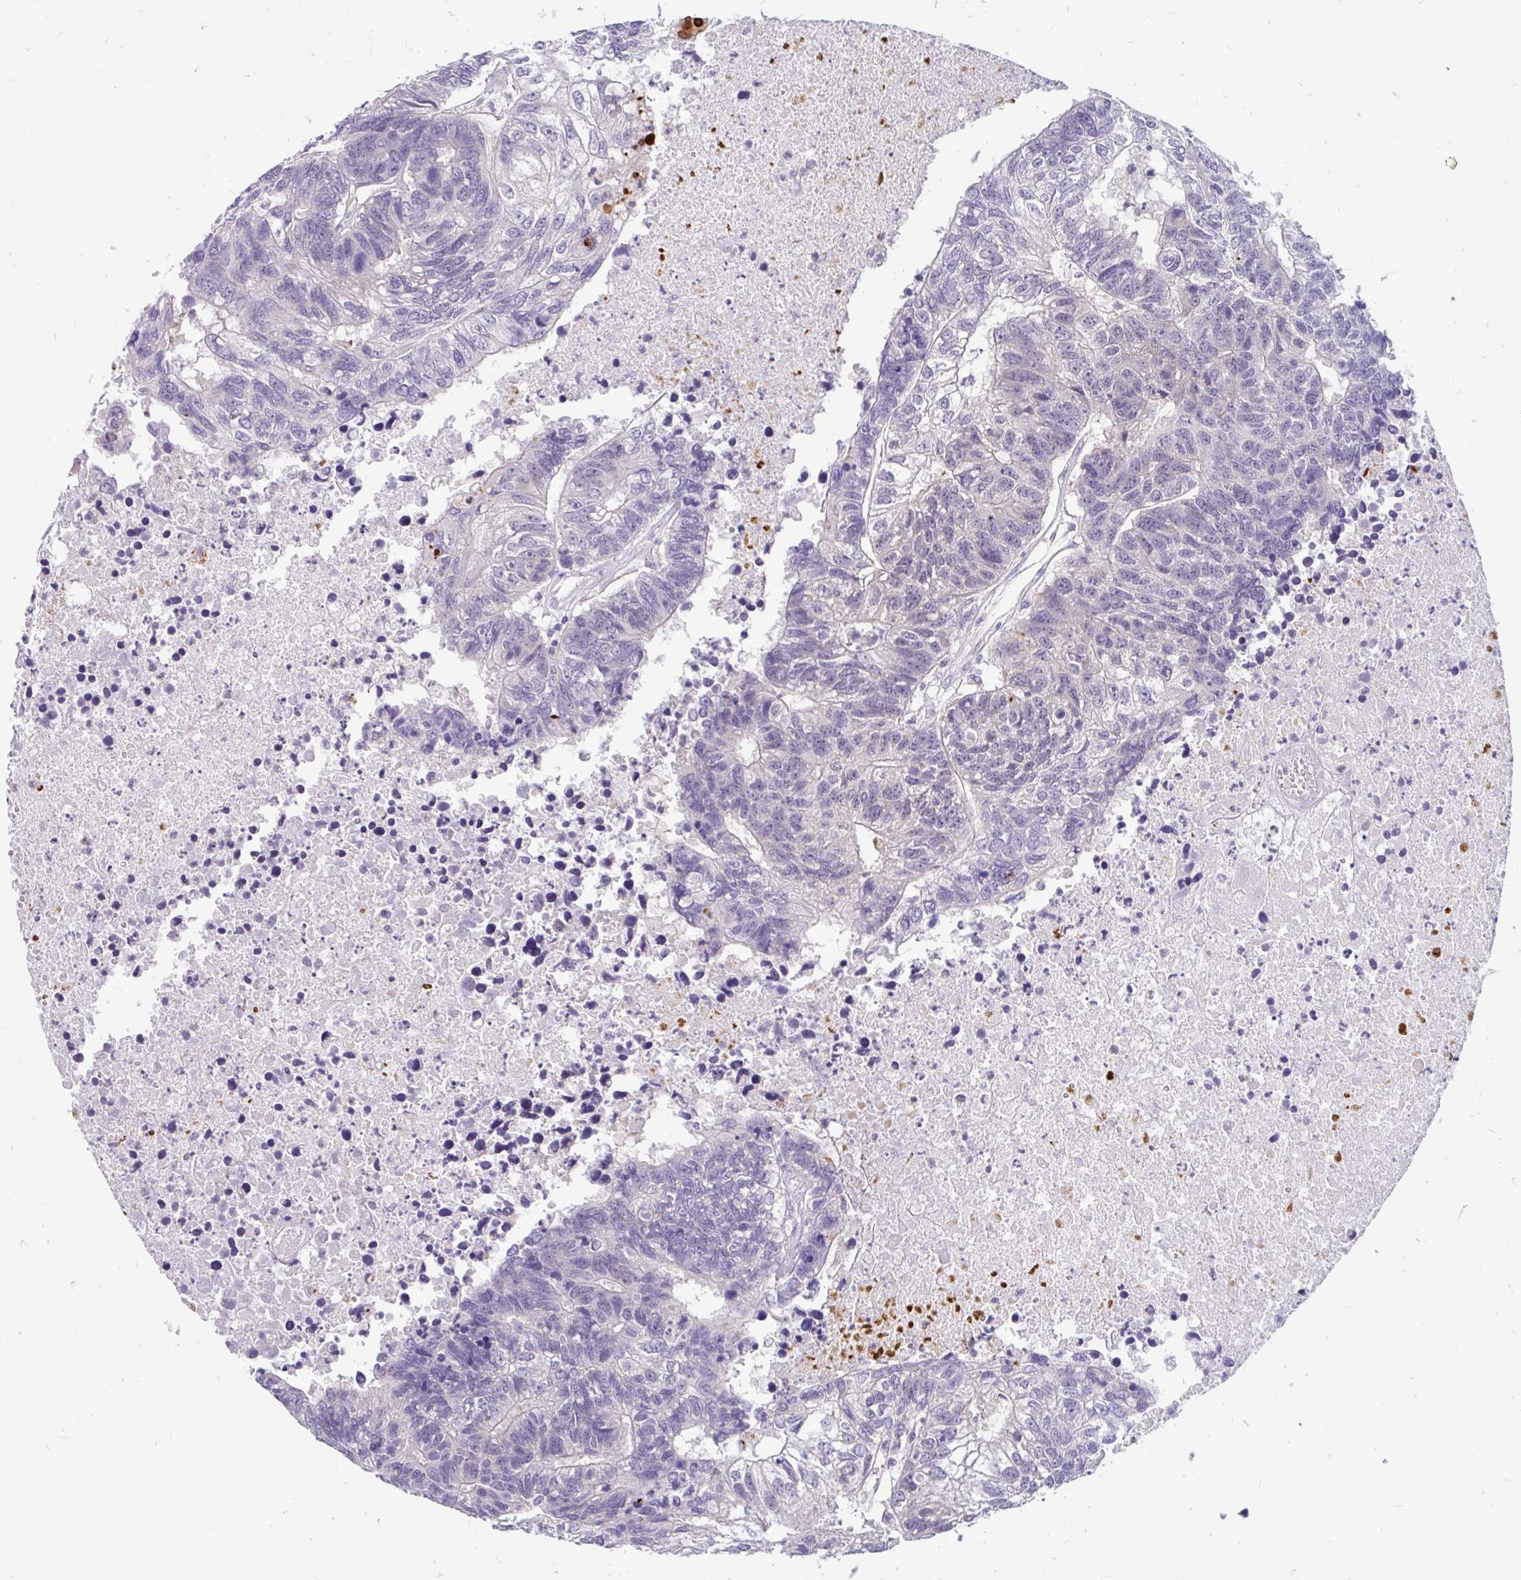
{"staining": {"intensity": "negative", "quantity": "none", "location": "none"}, "tissue": "colorectal cancer", "cell_type": "Tumor cells", "image_type": "cancer", "snomed": [{"axis": "morphology", "description": "Adenocarcinoma, NOS"}, {"axis": "topography", "description": "Colon"}], "caption": "Colorectal adenocarcinoma was stained to show a protein in brown. There is no significant staining in tumor cells.", "gene": "KIAA2013", "patient": {"sex": "female", "age": 48}}